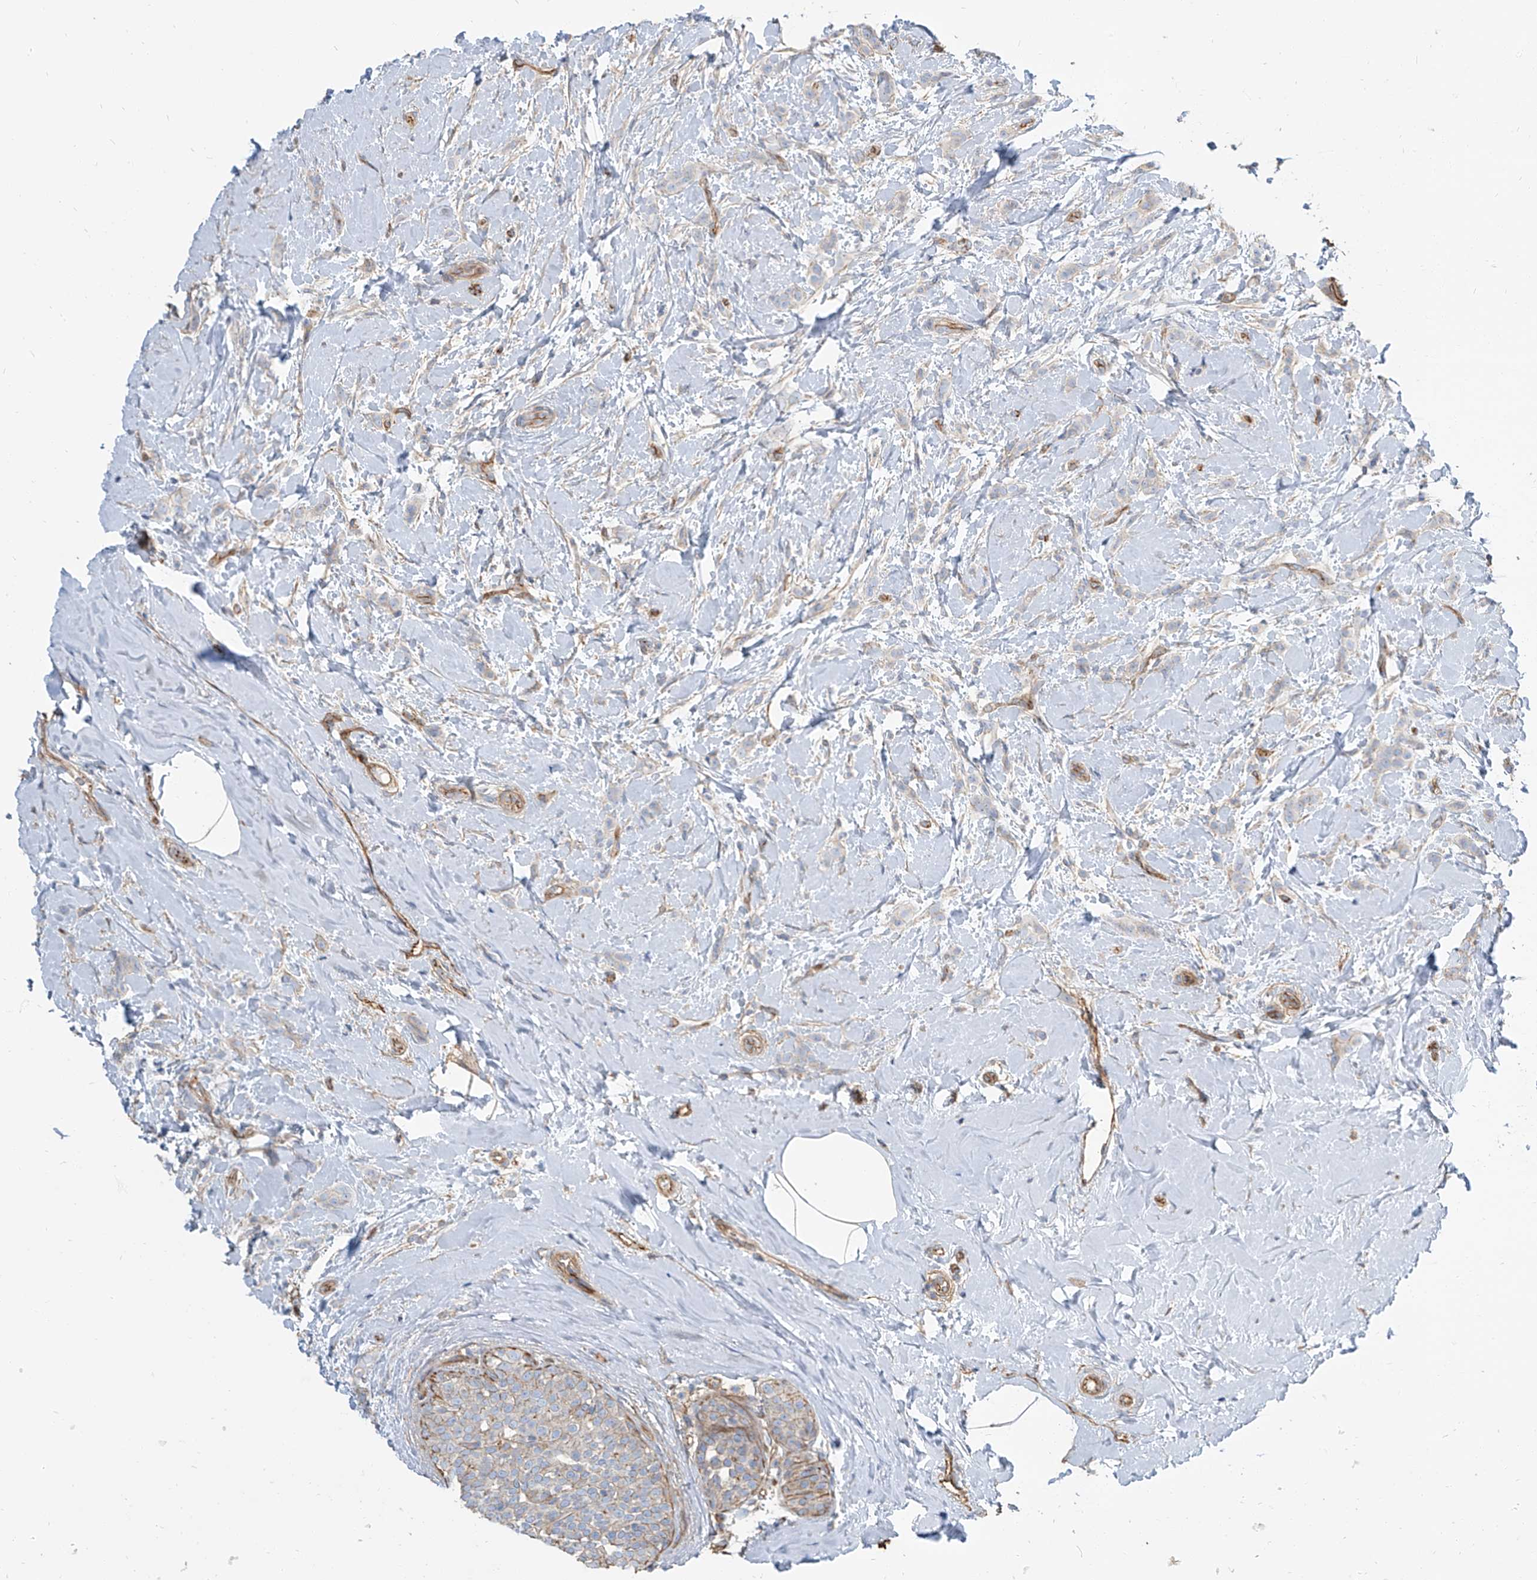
{"staining": {"intensity": "negative", "quantity": "none", "location": "none"}, "tissue": "breast cancer", "cell_type": "Tumor cells", "image_type": "cancer", "snomed": [{"axis": "morphology", "description": "Lobular carcinoma, in situ"}, {"axis": "morphology", "description": "Lobular carcinoma"}, {"axis": "topography", "description": "Breast"}], "caption": "IHC of human breast lobular carcinoma in situ exhibits no staining in tumor cells.", "gene": "TXLNB", "patient": {"sex": "female", "age": 41}}